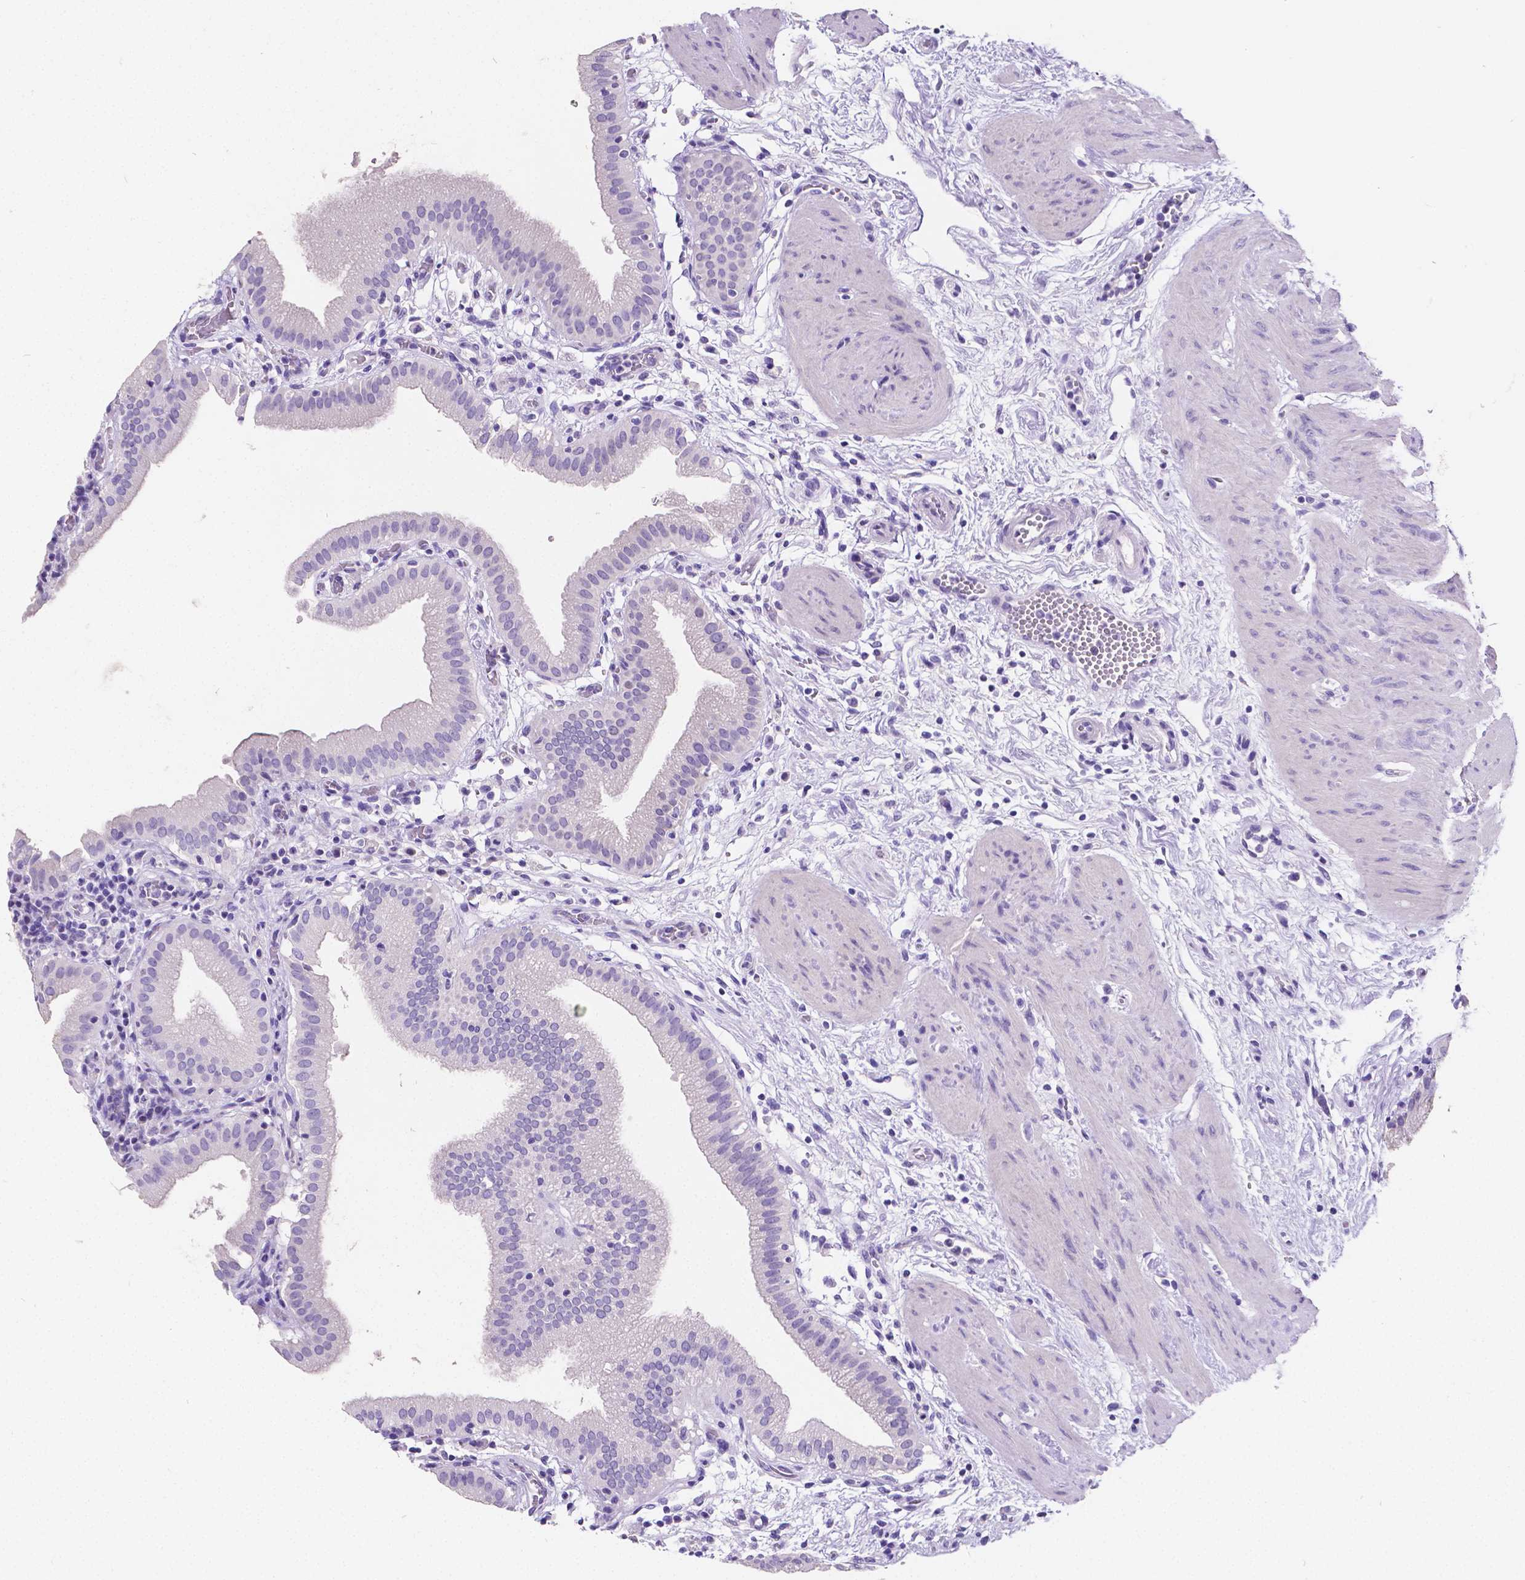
{"staining": {"intensity": "negative", "quantity": "none", "location": "none"}, "tissue": "gallbladder", "cell_type": "Glandular cells", "image_type": "normal", "snomed": [{"axis": "morphology", "description": "Normal tissue, NOS"}, {"axis": "topography", "description": "Gallbladder"}], "caption": "Immunohistochemical staining of benign human gallbladder exhibits no significant expression in glandular cells.", "gene": "SATB2", "patient": {"sex": "female", "age": 65}}